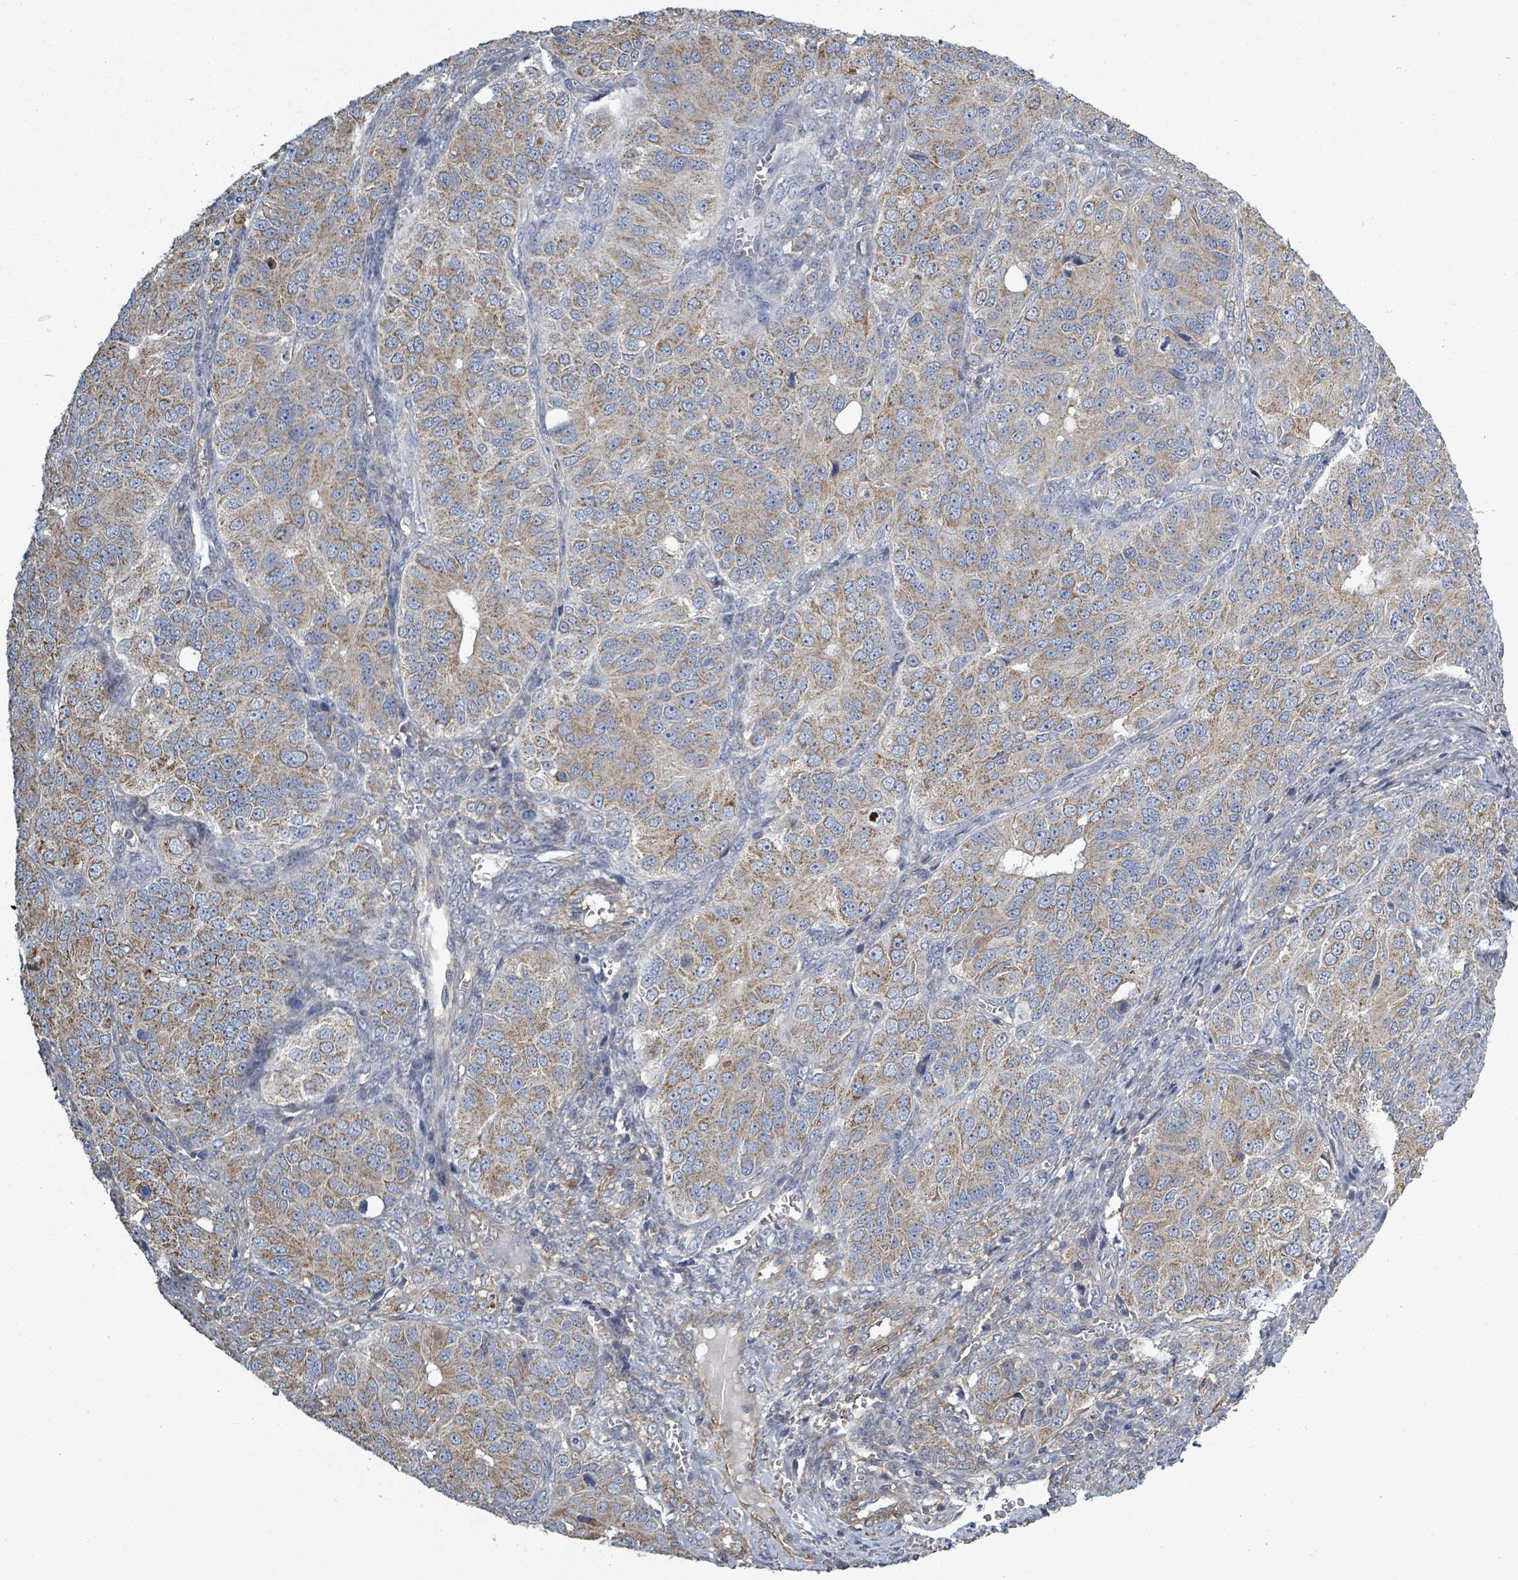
{"staining": {"intensity": "moderate", "quantity": ">75%", "location": "cytoplasmic/membranous"}, "tissue": "ovarian cancer", "cell_type": "Tumor cells", "image_type": "cancer", "snomed": [{"axis": "morphology", "description": "Carcinoma, endometroid"}, {"axis": "topography", "description": "Ovary"}], "caption": "Endometroid carcinoma (ovarian) tissue shows moderate cytoplasmic/membranous staining in about >75% of tumor cells, visualized by immunohistochemistry. (Stains: DAB in brown, nuclei in blue, Microscopy: brightfield microscopy at high magnification).", "gene": "ADCK1", "patient": {"sex": "female", "age": 51}}